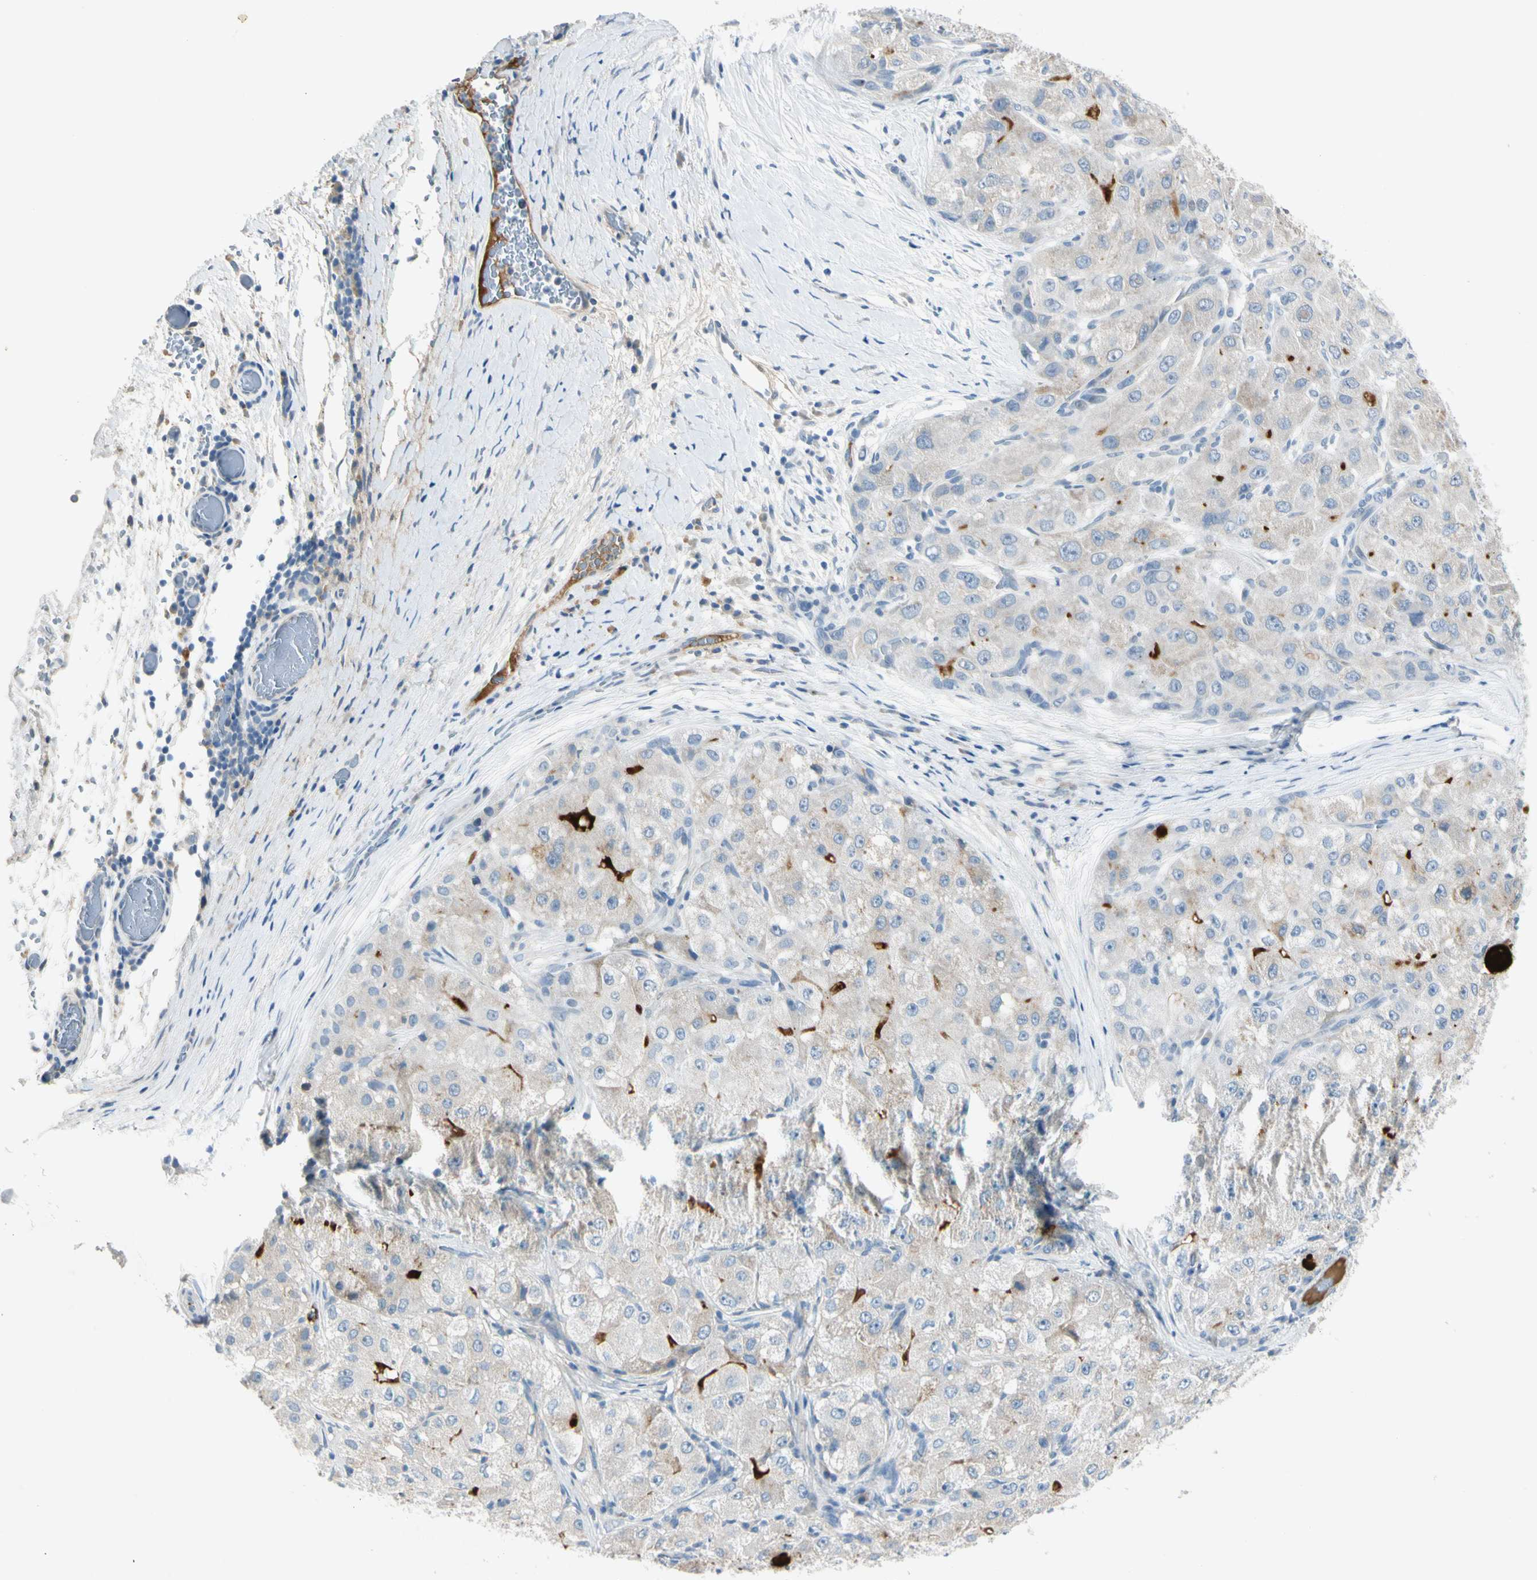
{"staining": {"intensity": "weak", "quantity": "<25%", "location": "cytoplasmic/membranous"}, "tissue": "liver cancer", "cell_type": "Tumor cells", "image_type": "cancer", "snomed": [{"axis": "morphology", "description": "Carcinoma, Hepatocellular, NOS"}, {"axis": "topography", "description": "Liver"}], "caption": "Human hepatocellular carcinoma (liver) stained for a protein using immunohistochemistry (IHC) shows no positivity in tumor cells.", "gene": "SERPIND1", "patient": {"sex": "male", "age": 80}}